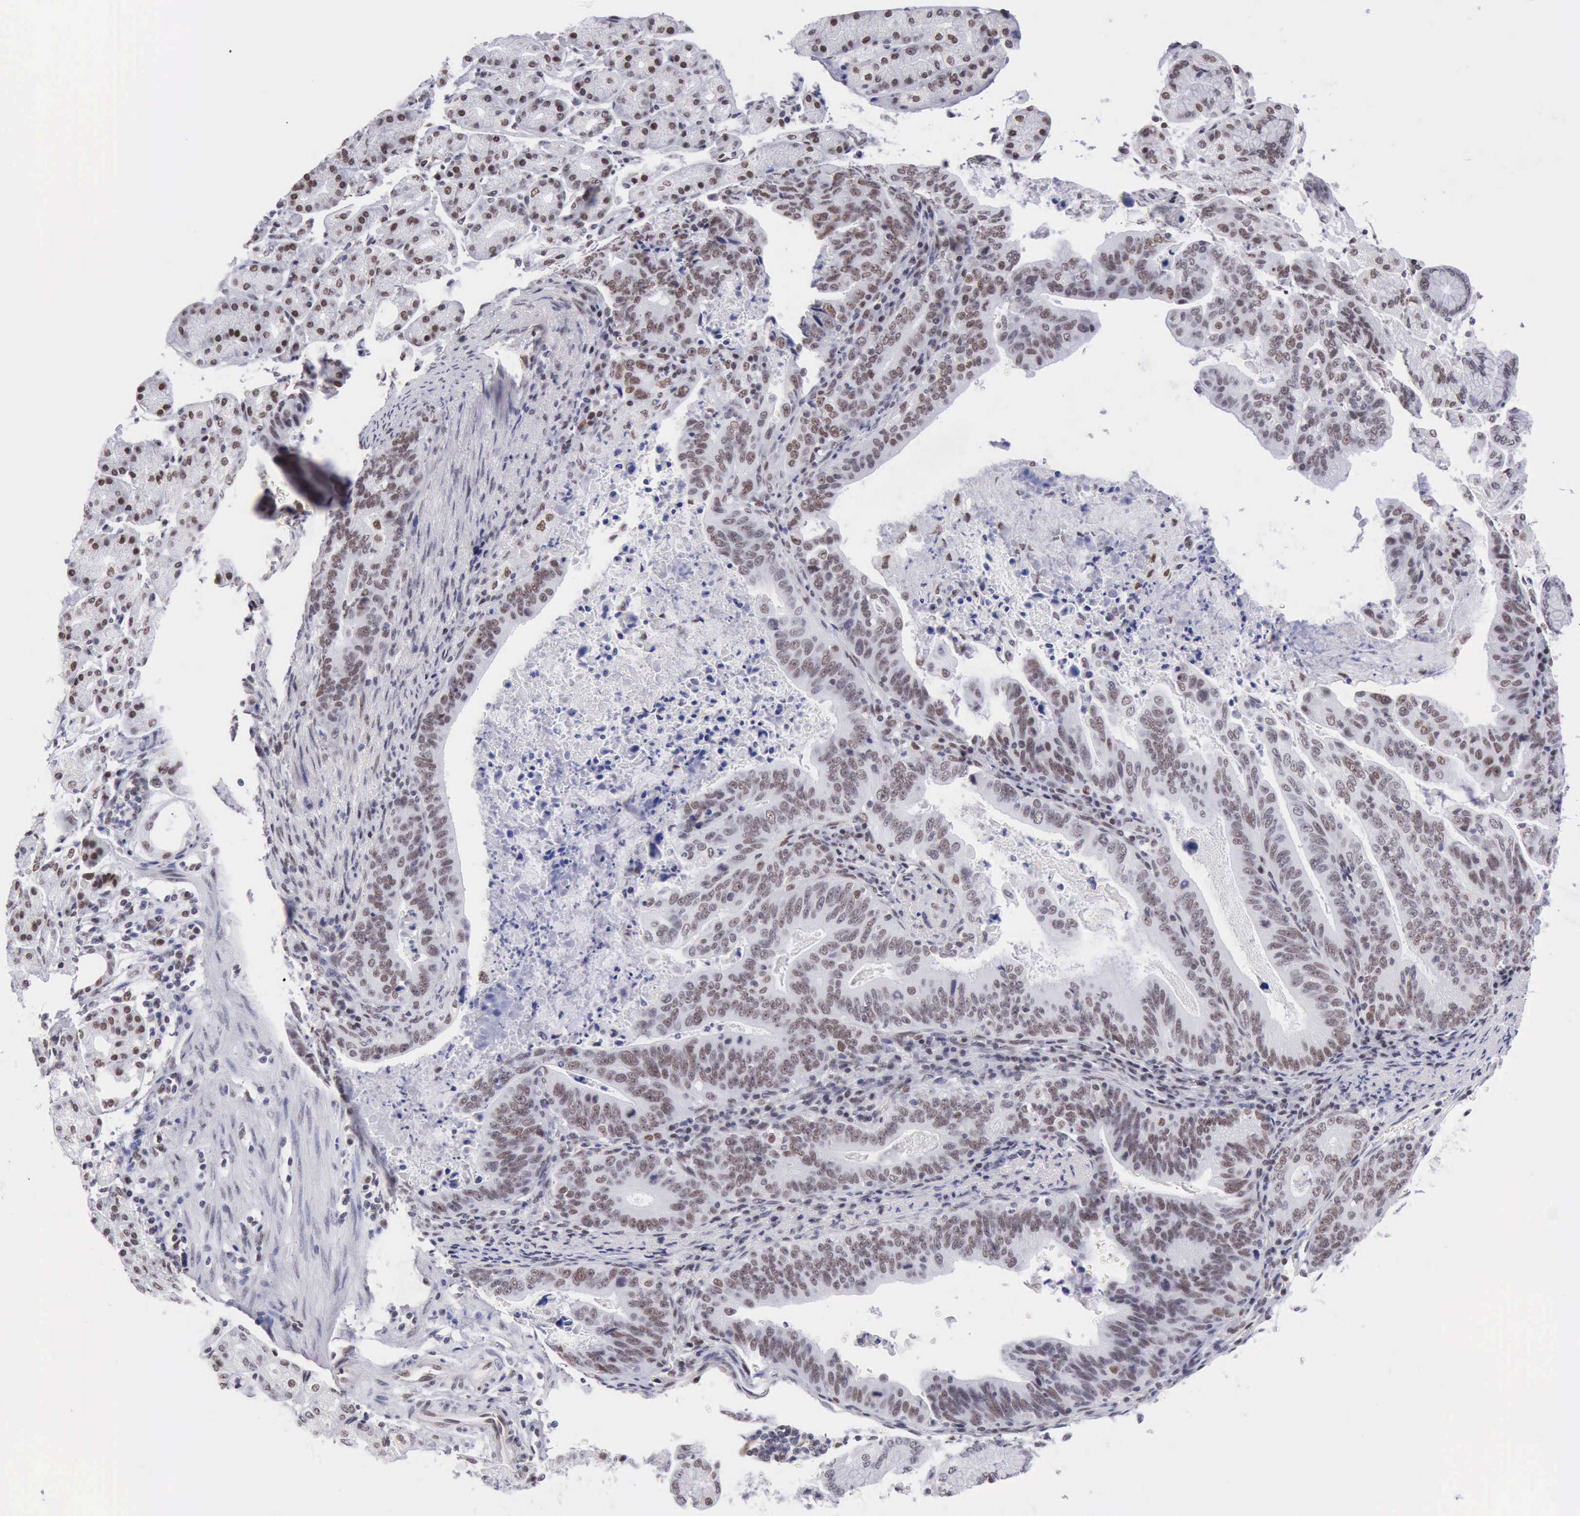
{"staining": {"intensity": "weak", "quantity": ">75%", "location": "nuclear"}, "tissue": "stomach cancer", "cell_type": "Tumor cells", "image_type": "cancer", "snomed": [{"axis": "morphology", "description": "Adenocarcinoma, NOS"}, {"axis": "topography", "description": "Stomach, upper"}], "caption": "A low amount of weak nuclear staining is seen in about >75% of tumor cells in stomach cancer tissue.", "gene": "ERCC4", "patient": {"sex": "female", "age": 50}}